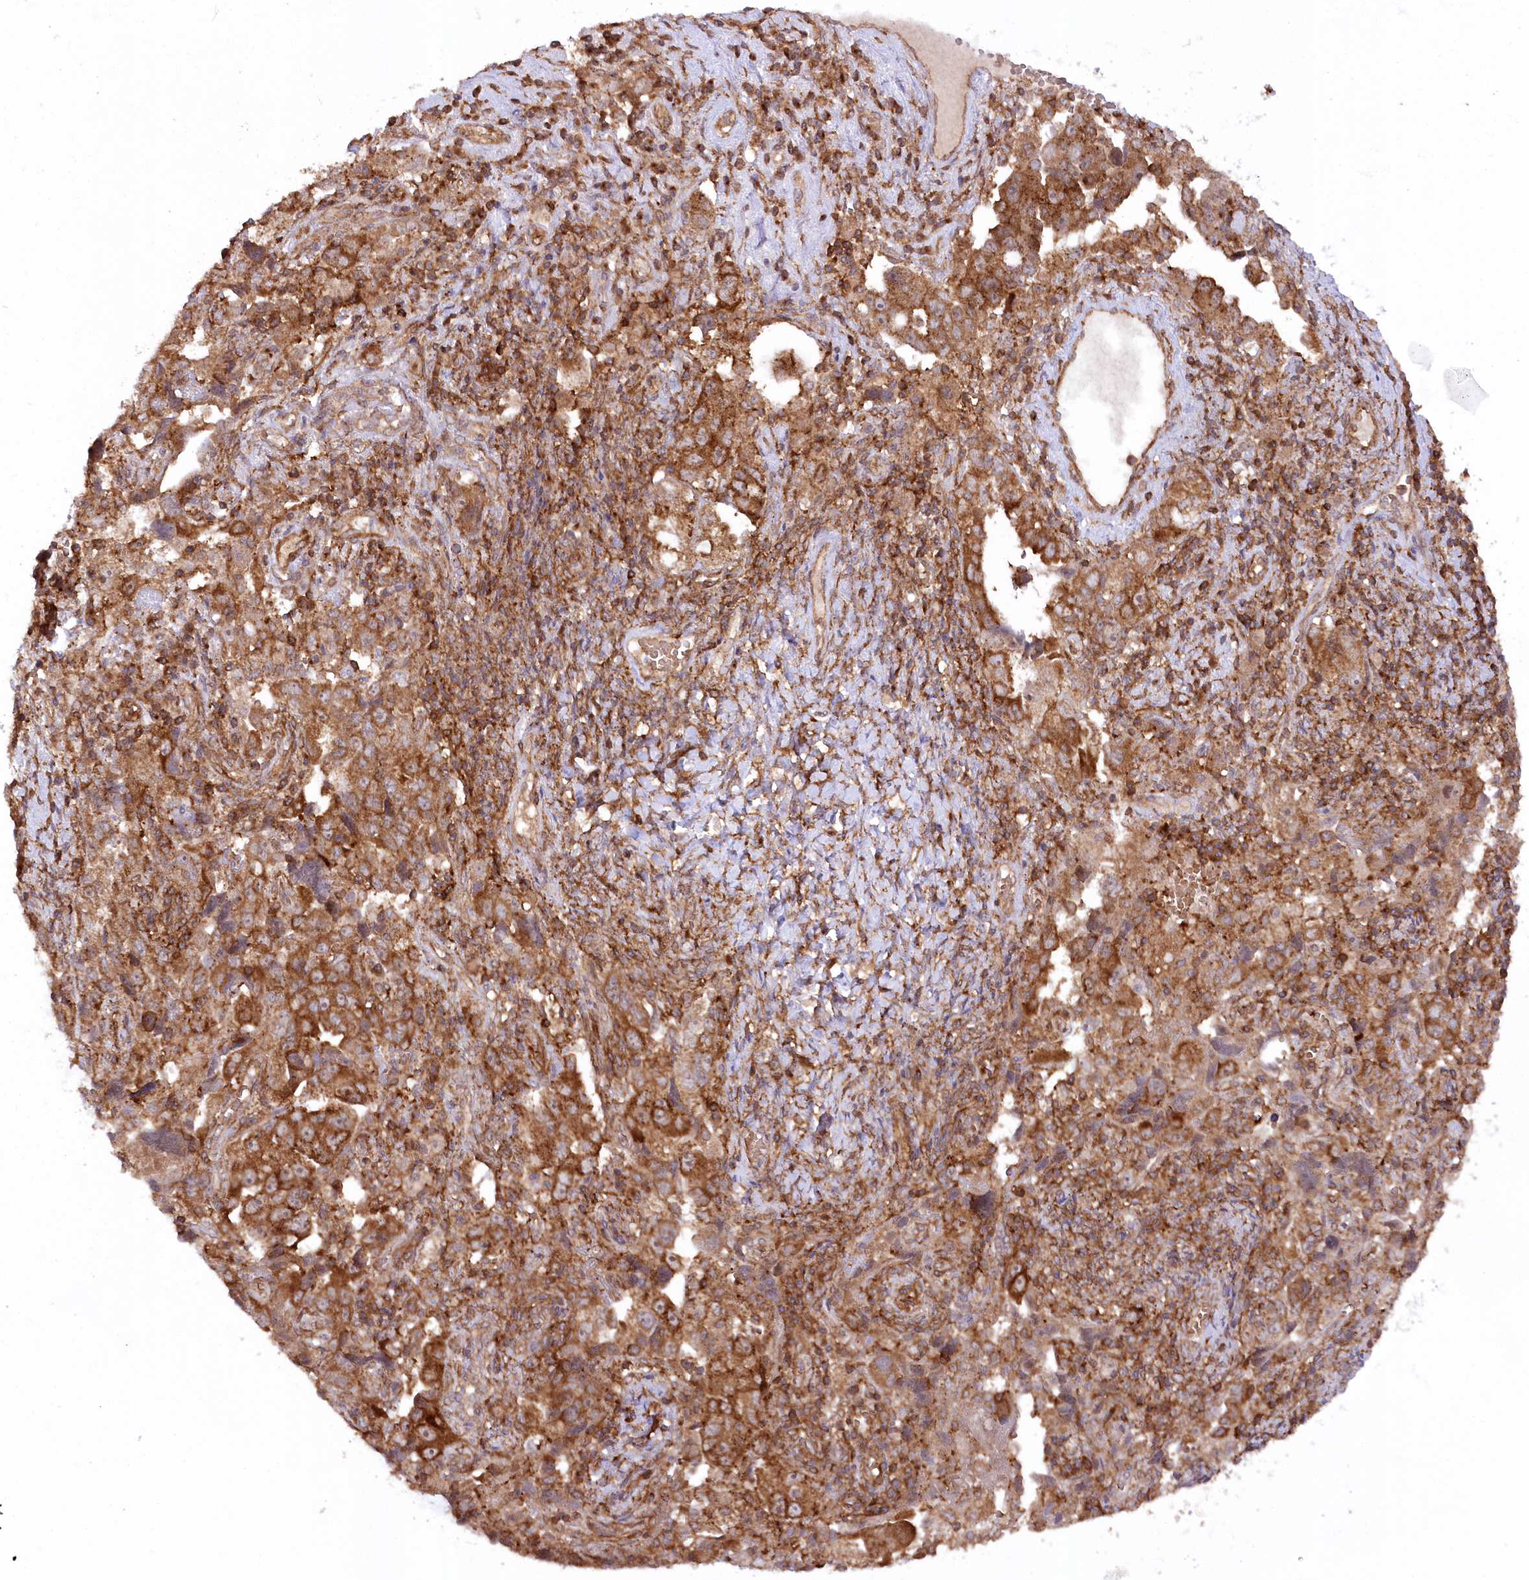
{"staining": {"intensity": "strong", "quantity": ">75%", "location": "cytoplasmic/membranous"}, "tissue": "ovarian cancer", "cell_type": "Tumor cells", "image_type": "cancer", "snomed": [{"axis": "morphology", "description": "Carcinoma, NOS"}, {"axis": "morphology", "description": "Cystadenocarcinoma, serous, NOS"}, {"axis": "topography", "description": "Ovary"}], "caption": "Immunohistochemistry of ovarian cancer (carcinoma) exhibits high levels of strong cytoplasmic/membranous staining in approximately >75% of tumor cells.", "gene": "CCDC91", "patient": {"sex": "female", "age": 69}}